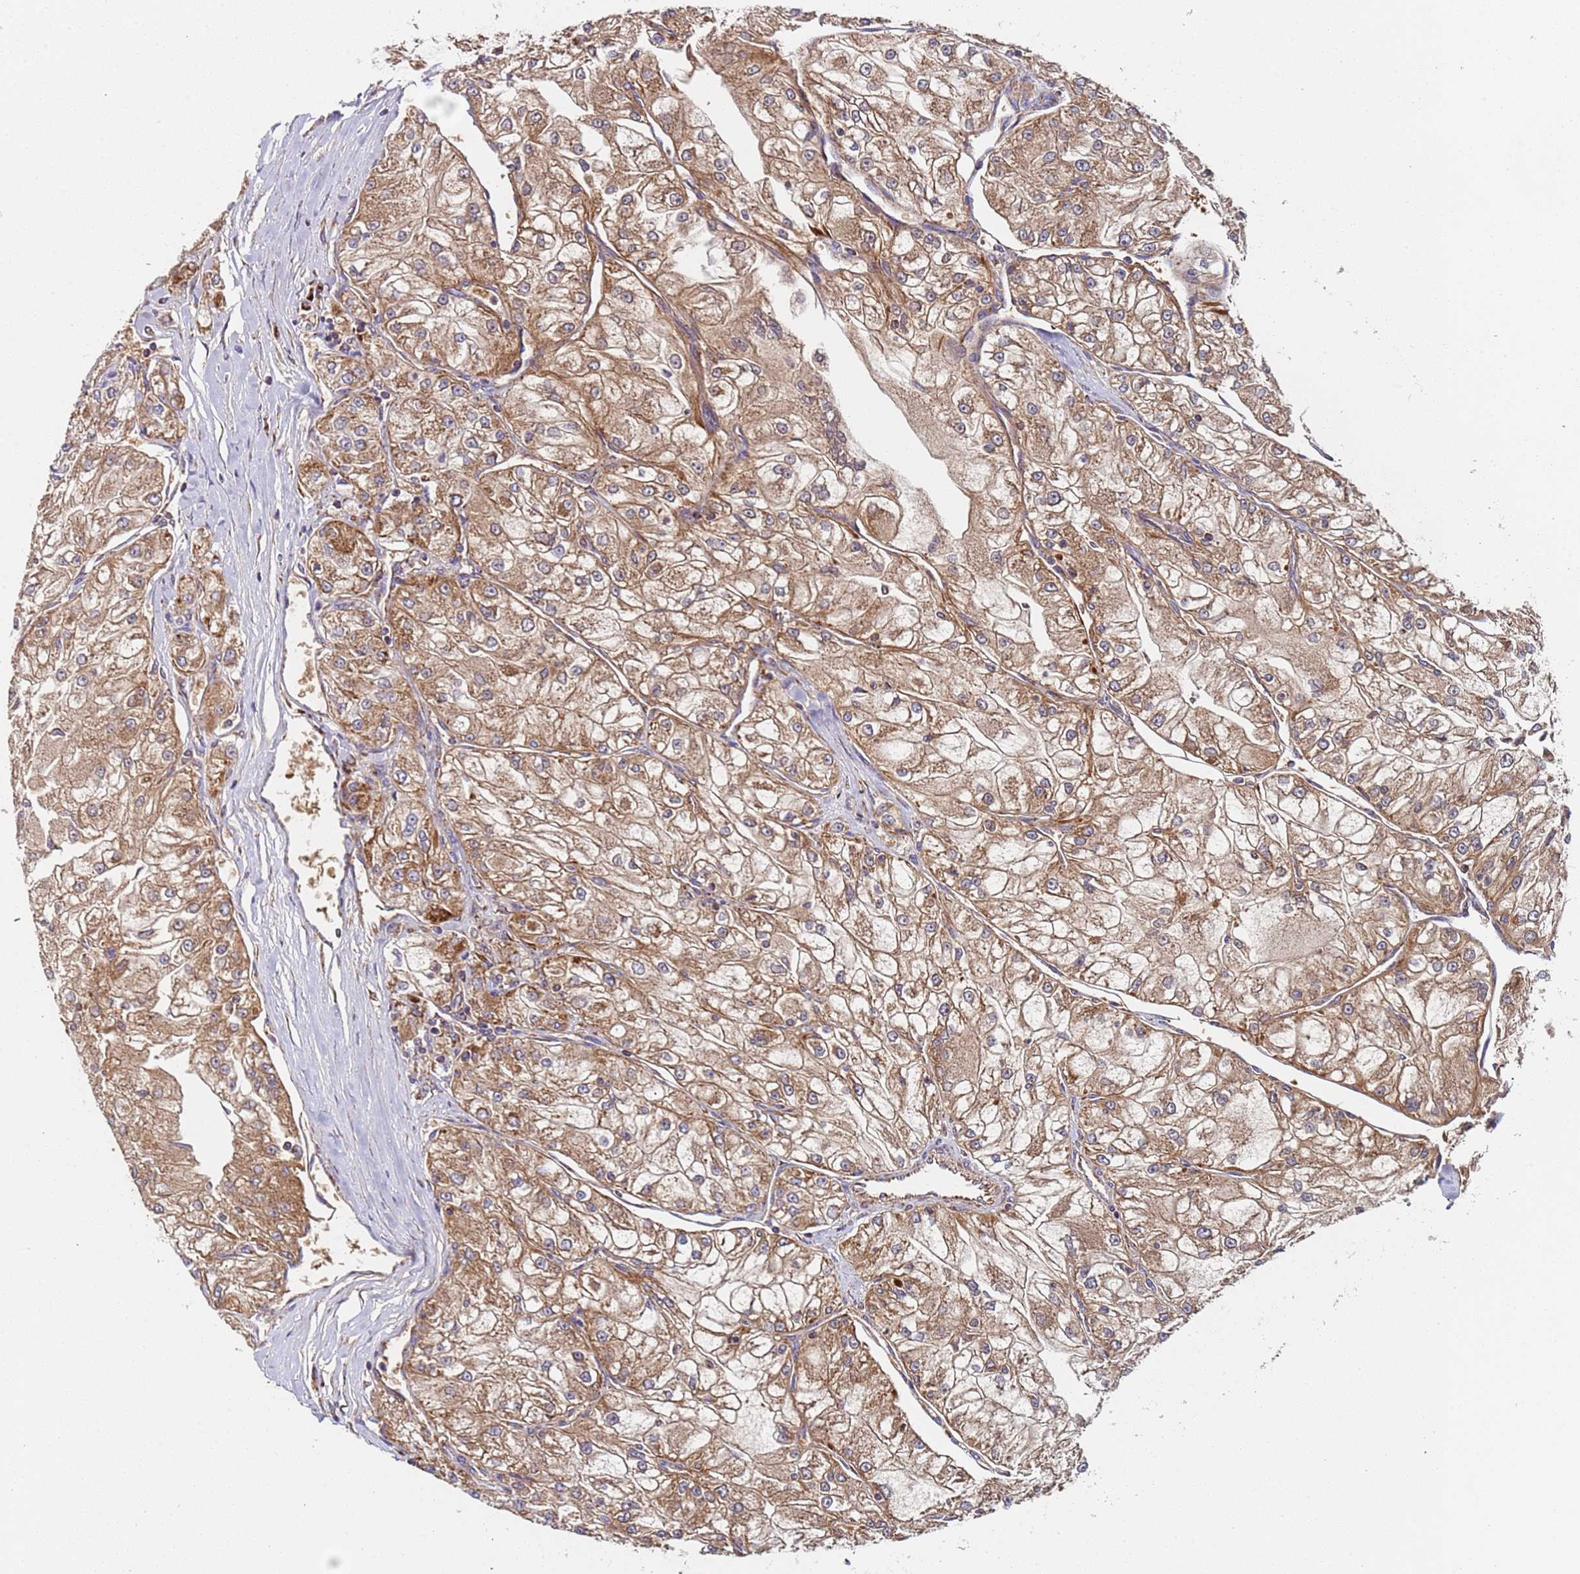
{"staining": {"intensity": "moderate", "quantity": ">75%", "location": "cytoplasmic/membranous"}, "tissue": "renal cancer", "cell_type": "Tumor cells", "image_type": "cancer", "snomed": [{"axis": "morphology", "description": "Adenocarcinoma, NOS"}, {"axis": "topography", "description": "Kidney"}], "caption": "Protein staining by IHC demonstrates moderate cytoplasmic/membranous expression in about >75% of tumor cells in renal adenocarcinoma.", "gene": "TMEM126A", "patient": {"sex": "female", "age": 72}}